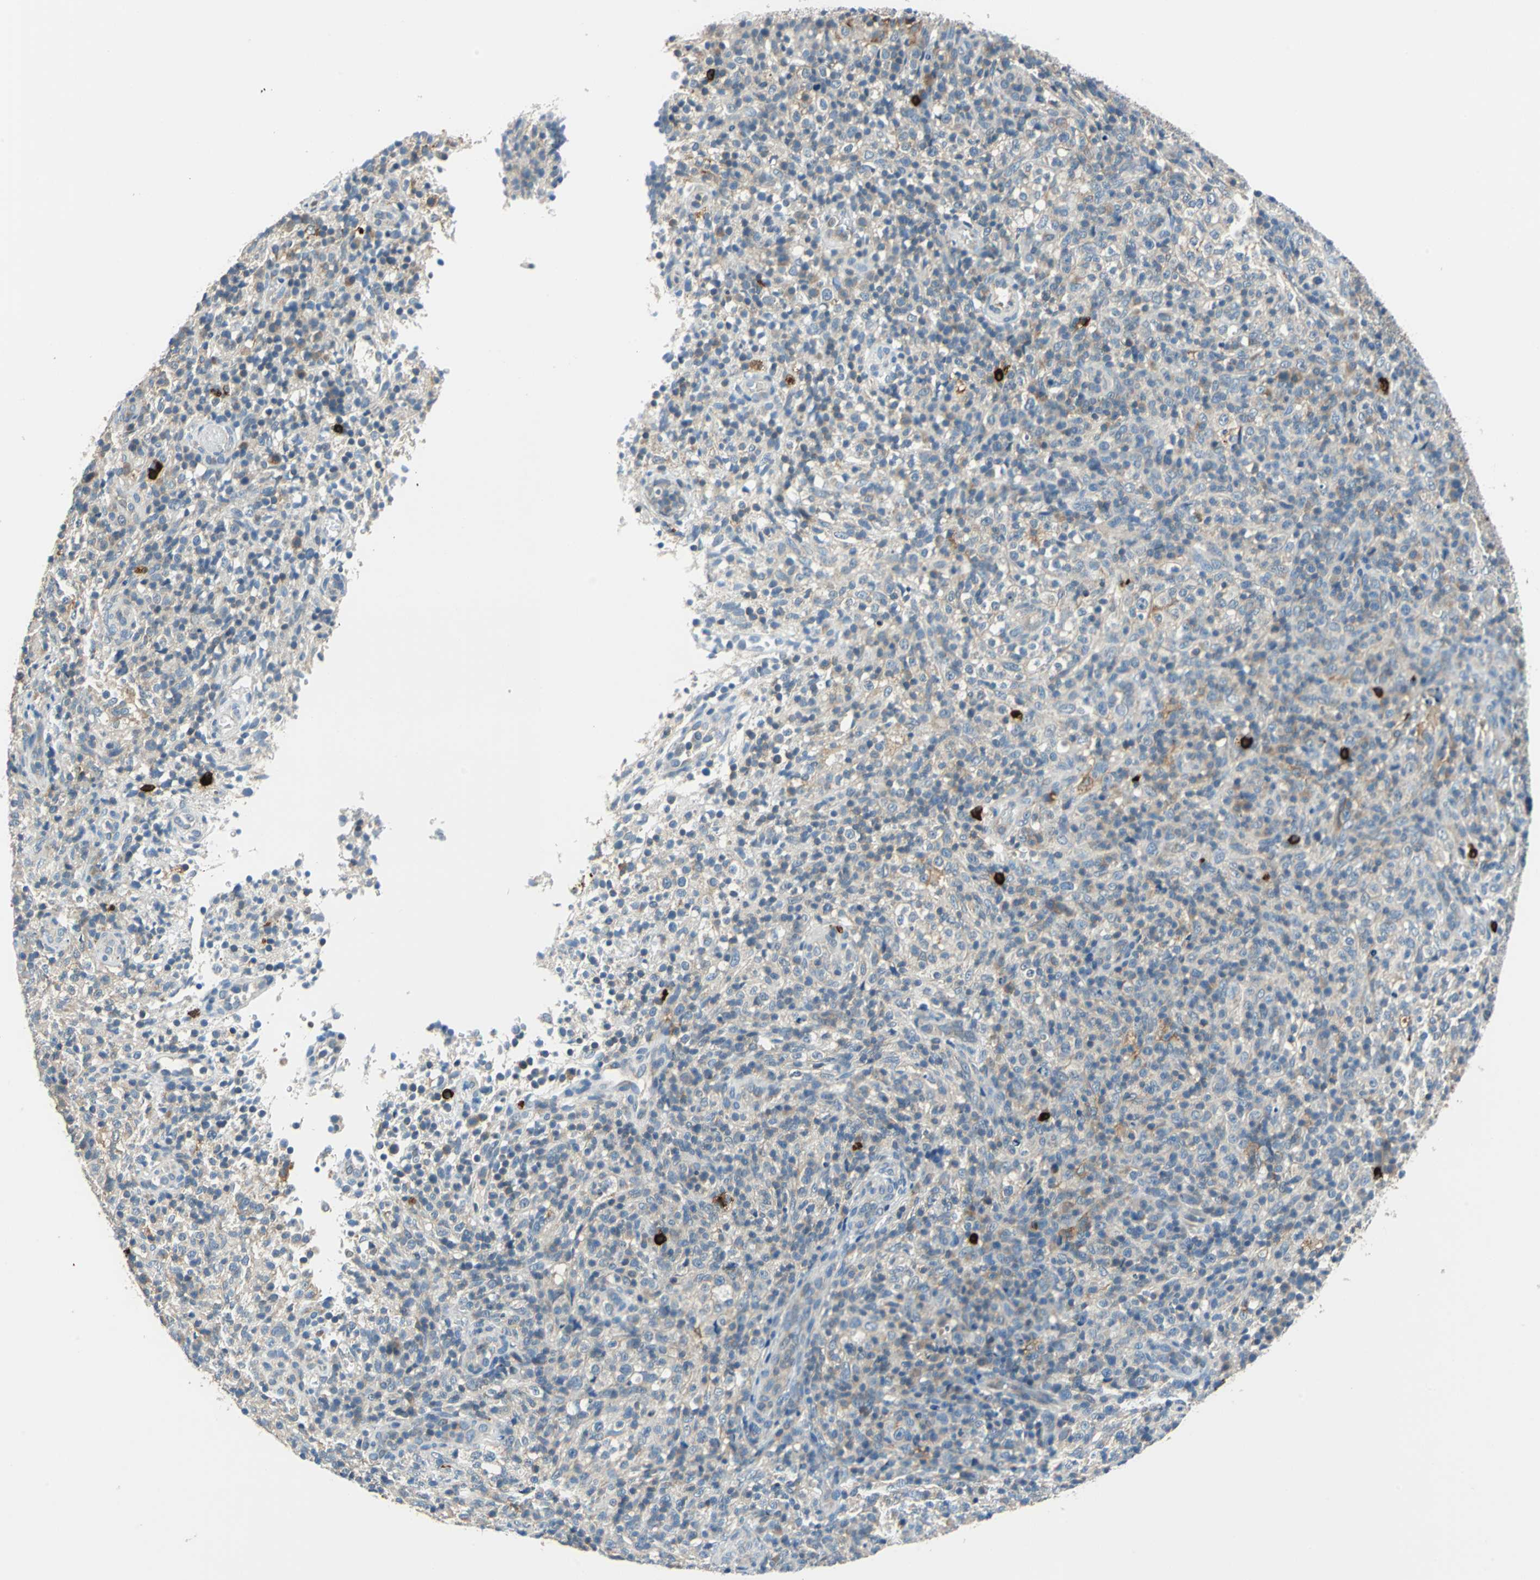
{"staining": {"intensity": "negative", "quantity": "none", "location": "none"}, "tissue": "lymphoma", "cell_type": "Tumor cells", "image_type": "cancer", "snomed": [{"axis": "morphology", "description": "Malignant lymphoma, non-Hodgkin's type, High grade"}, {"axis": "topography", "description": "Lymph node"}], "caption": "IHC of human malignant lymphoma, non-Hodgkin's type (high-grade) shows no expression in tumor cells.", "gene": "CPA3", "patient": {"sex": "female", "age": 76}}